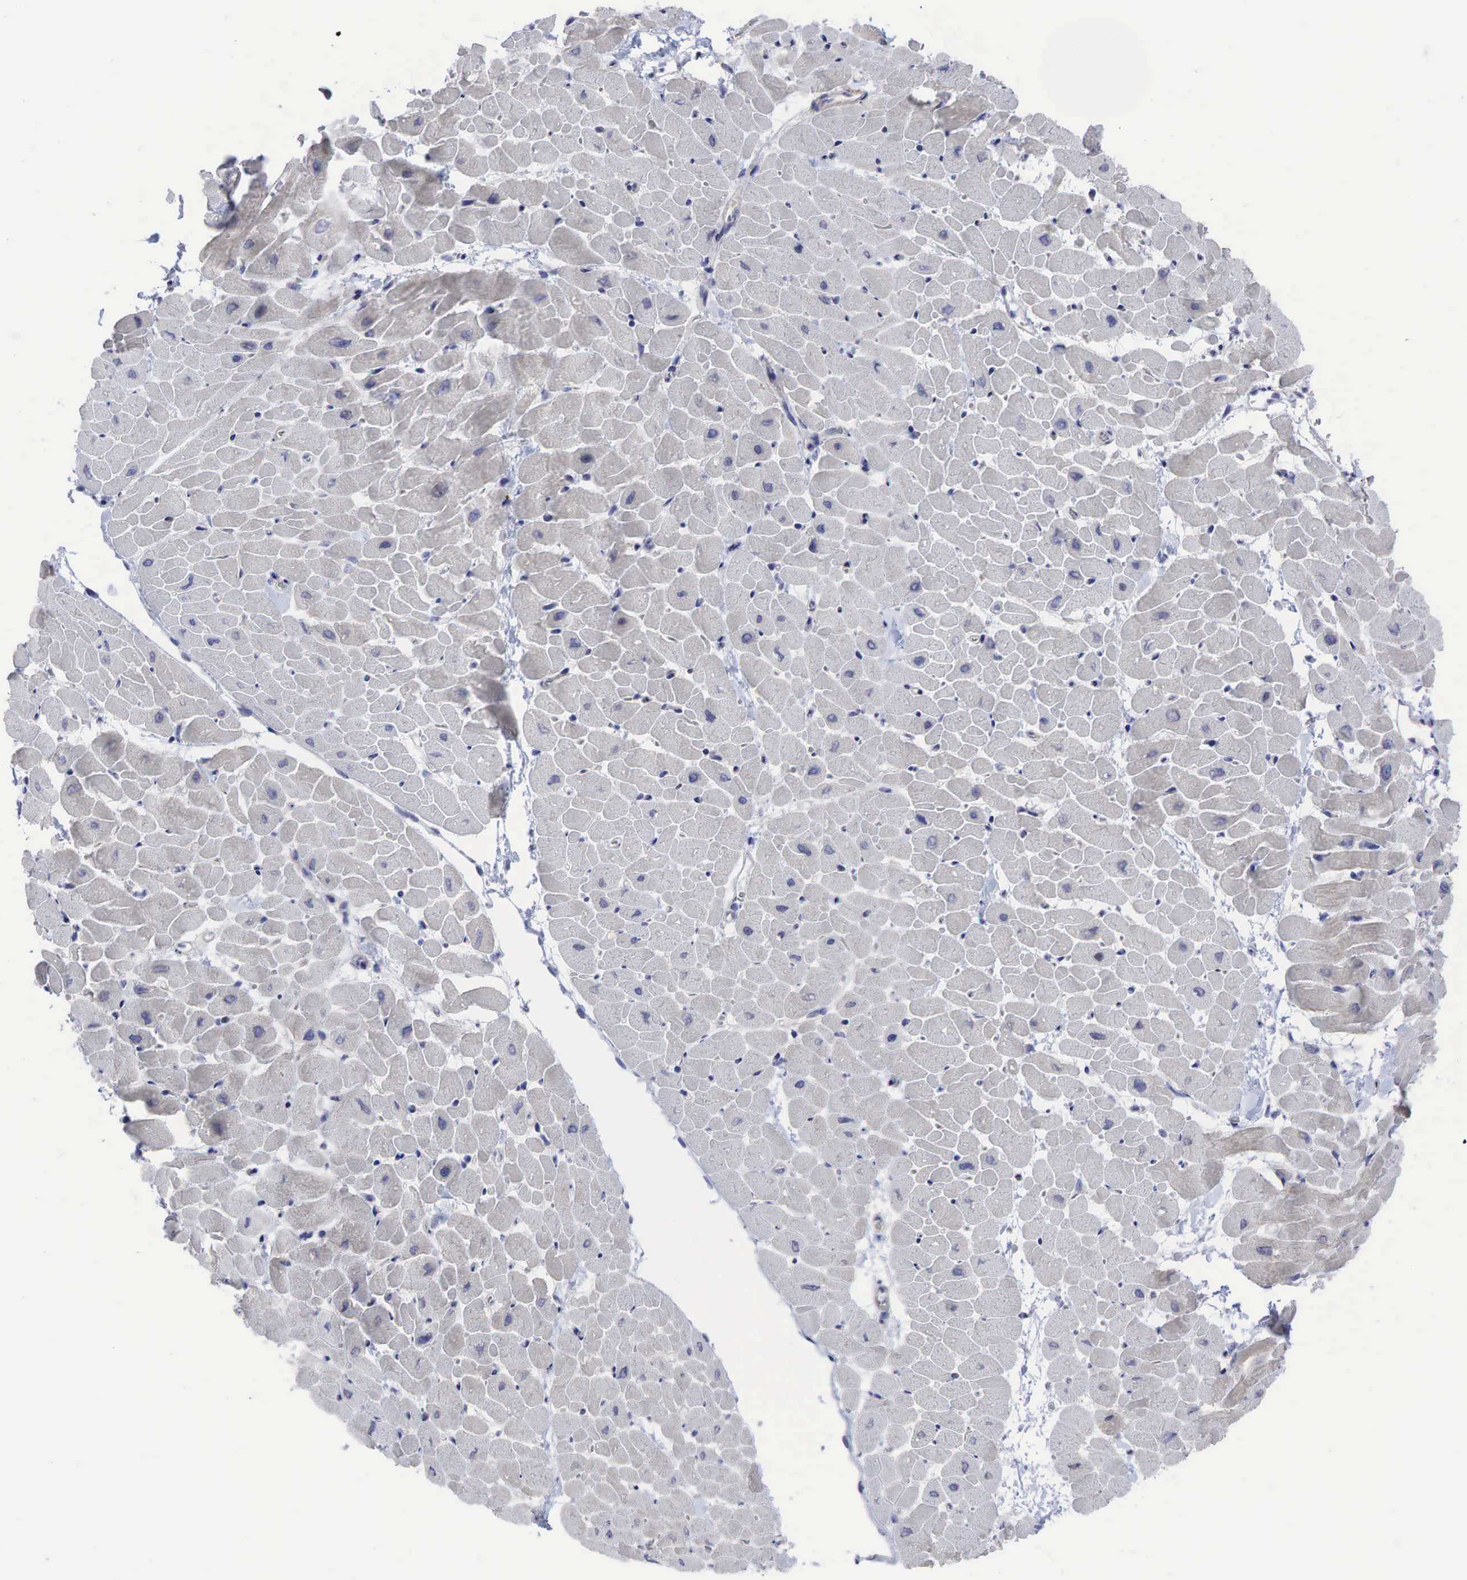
{"staining": {"intensity": "negative", "quantity": "none", "location": "none"}, "tissue": "heart muscle", "cell_type": "Cardiomyocytes", "image_type": "normal", "snomed": [{"axis": "morphology", "description": "Normal tissue, NOS"}, {"axis": "topography", "description": "Heart"}], "caption": "High power microscopy image of an IHC micrograph of benign heart muscle, revealing no significant expression in cardiomyocytes. Nuclei are stained in blue.", "gene": "CCND1", "patient": {"sex": "male", "age": 45}}